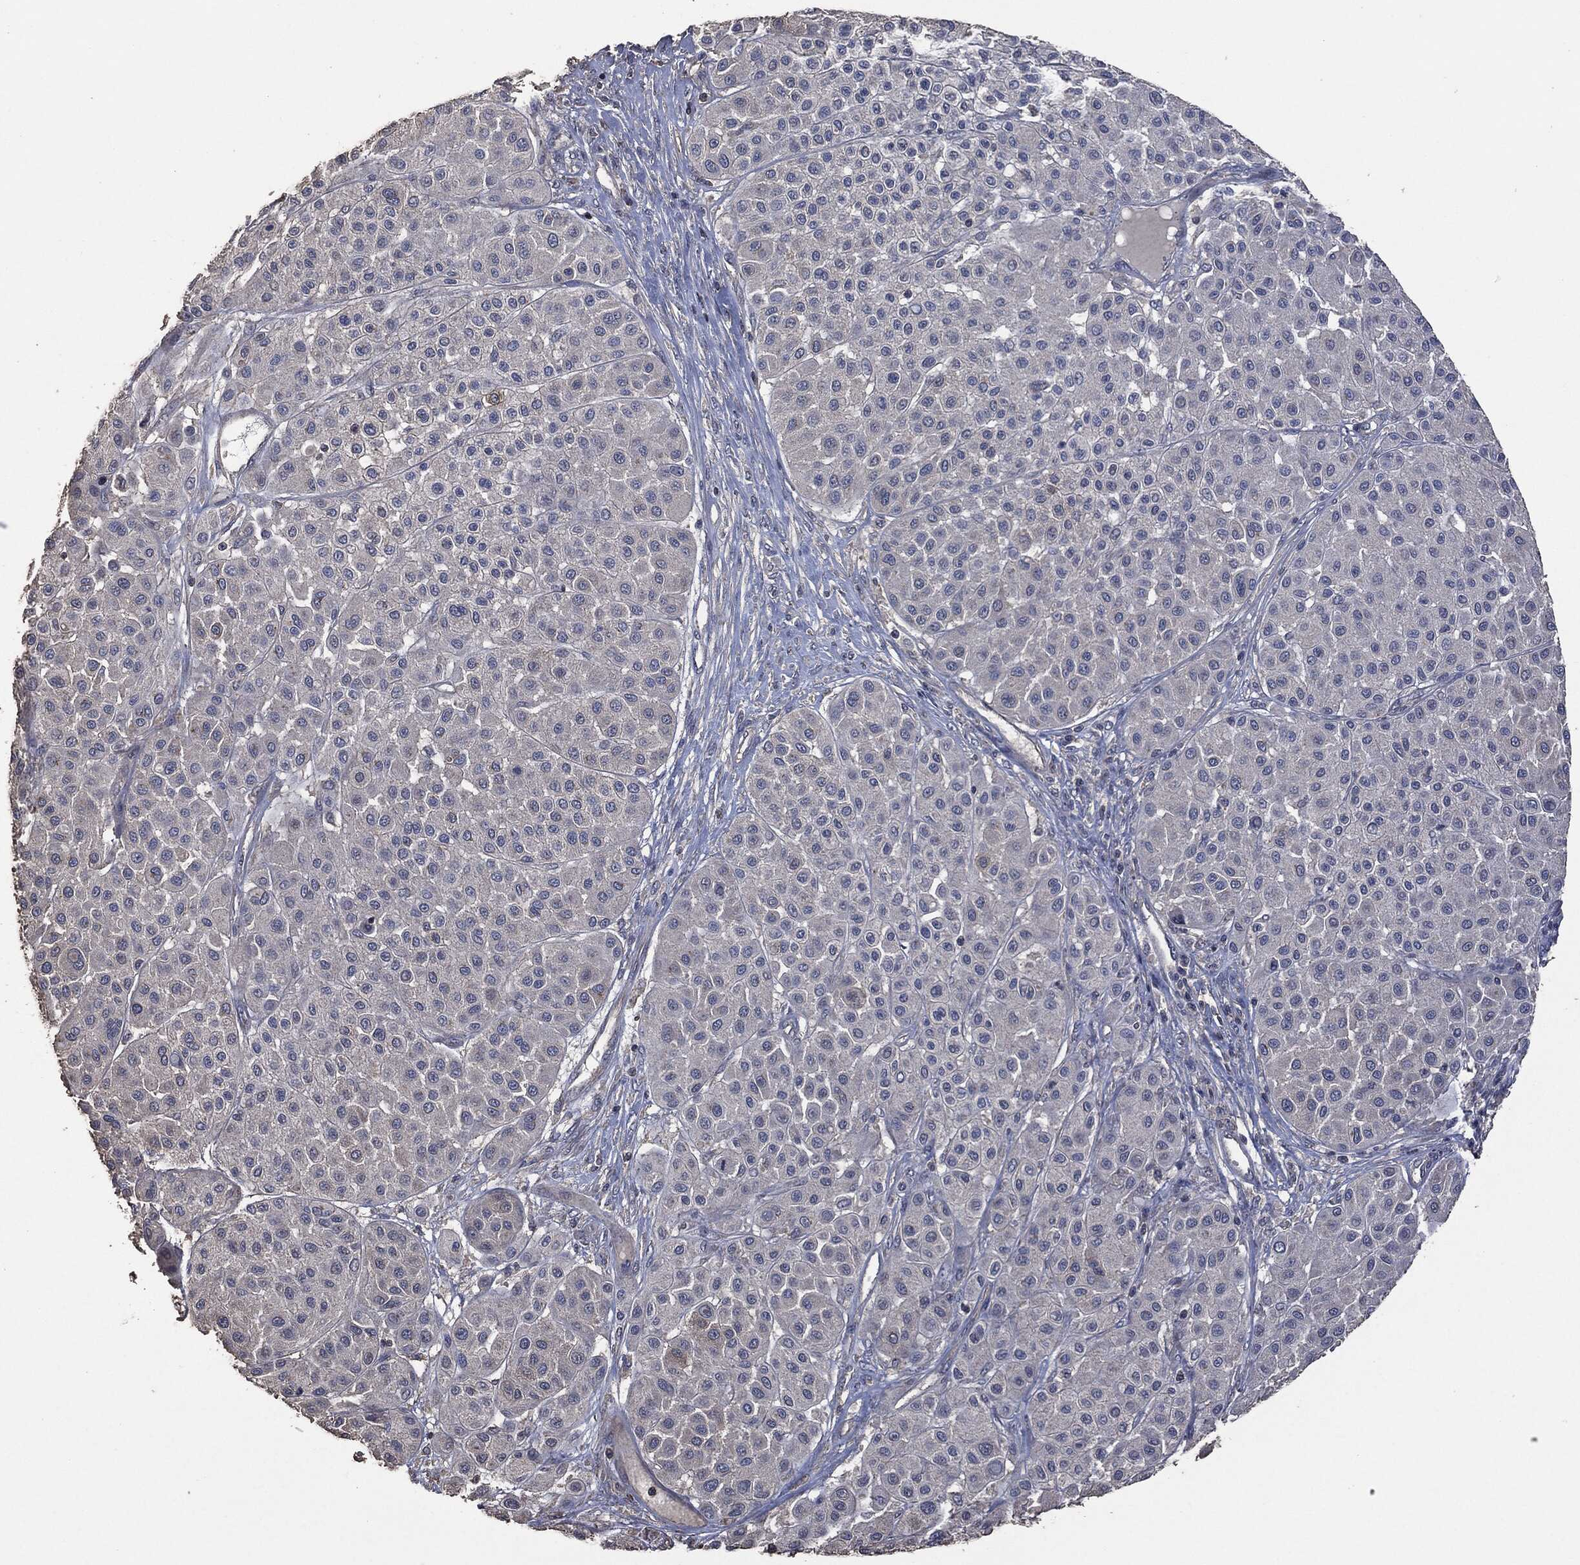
{"staining": {"intensity": "weak", "quantity": "<25%", "location": "cytoplasmic/membranous"}, "tissue": "melanoma", "cell_type": "Tumor cells", "image_type": "cancer", "snomed": [{"axis": "morphology", "description": "Malignant melanoma, Metastatic site"}, {"axis": "topography", "description": "Smooth muscle"}], "caption": "Tumor cells are negative for protein expression in human melanoma.", "gene": "MSLN", "patient": {"sex": "male", "age": 41}}